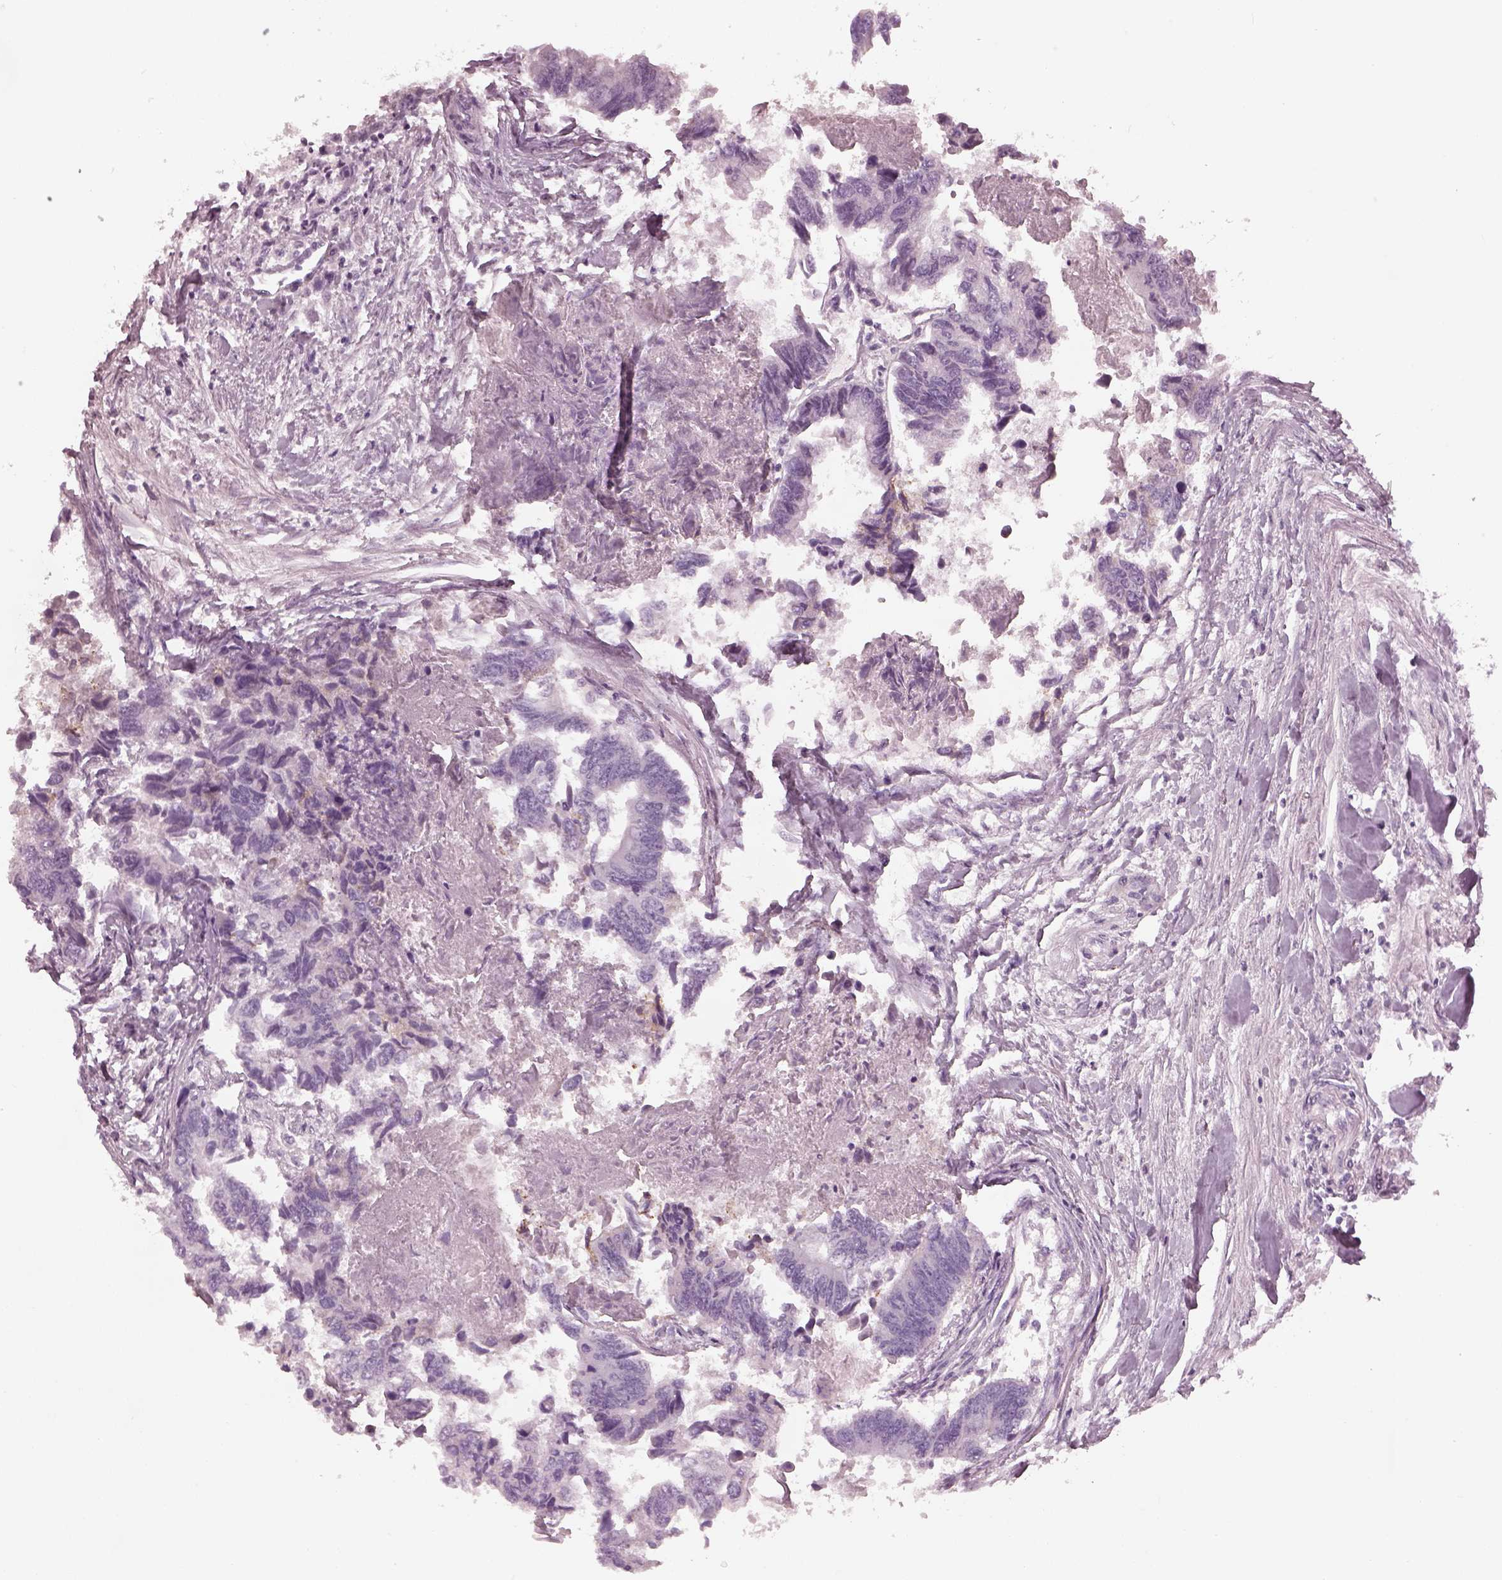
{"staining": {"intensity": "negative", "quantity": "none", "location": "none"}, "tissue": "colorectal cancer", "cell_type": "Tumor cells", "image_type": "cancer", "snomed": [{"axis": "morphology", "description": "Adenocarcinoma, NOS"}, {"axis": "topography", "description": "Colon"}], "caption": "Colorectal adenocarcinoma stained for a protein using immunohistochemistry (IHC) shows no expression tumor cells.", "gene": "MIA", "patient": {"sex": "female", "age": 65}}